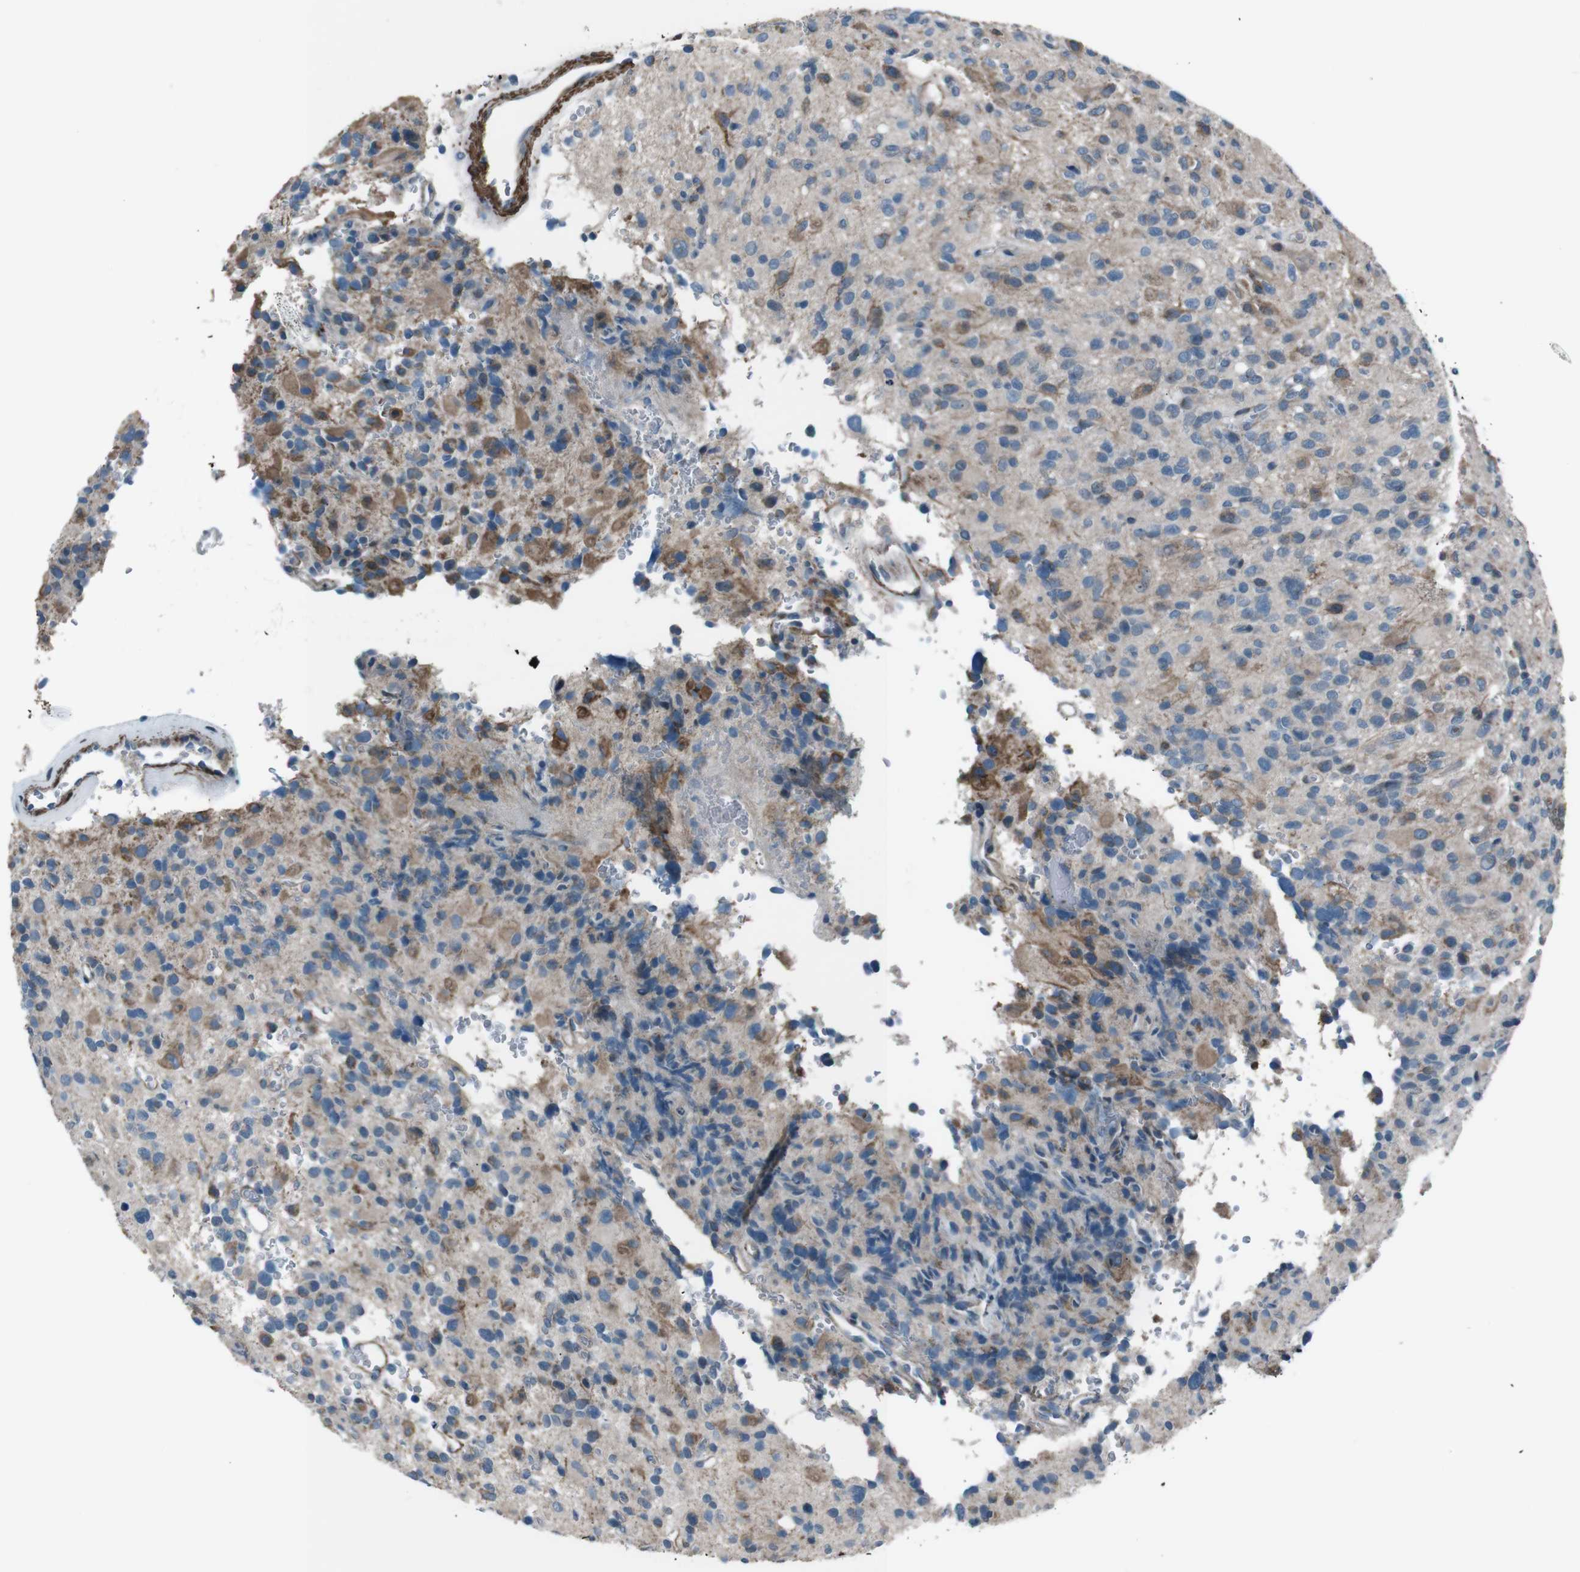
{"staining": {"intensity": "moderate", "quantity": "<25%", "location": "cytoplasmic/membranous"}, "tissue": "glioma", "cell_type": "Tumor cells", "image_type": "cancer", "snomed": [{"axis": "morphology", "description": "Glioma, malignant, High grade"}, {"axis": "topography", "description": "Brain"}], "caption": "IHC staining of glioma, which demonstrates low levels of moderate cytoplasmic/membranous staining in about <25% of tumor cells indicating moderate cytoplasmic/membranous protein positivity. The staining was performed using DAB (brown) for protein detection and nuclei were counterstained in hematoxylin (blue).", "gene": "PDLIM5", "patient": {"sex": "male", "age": 48}}